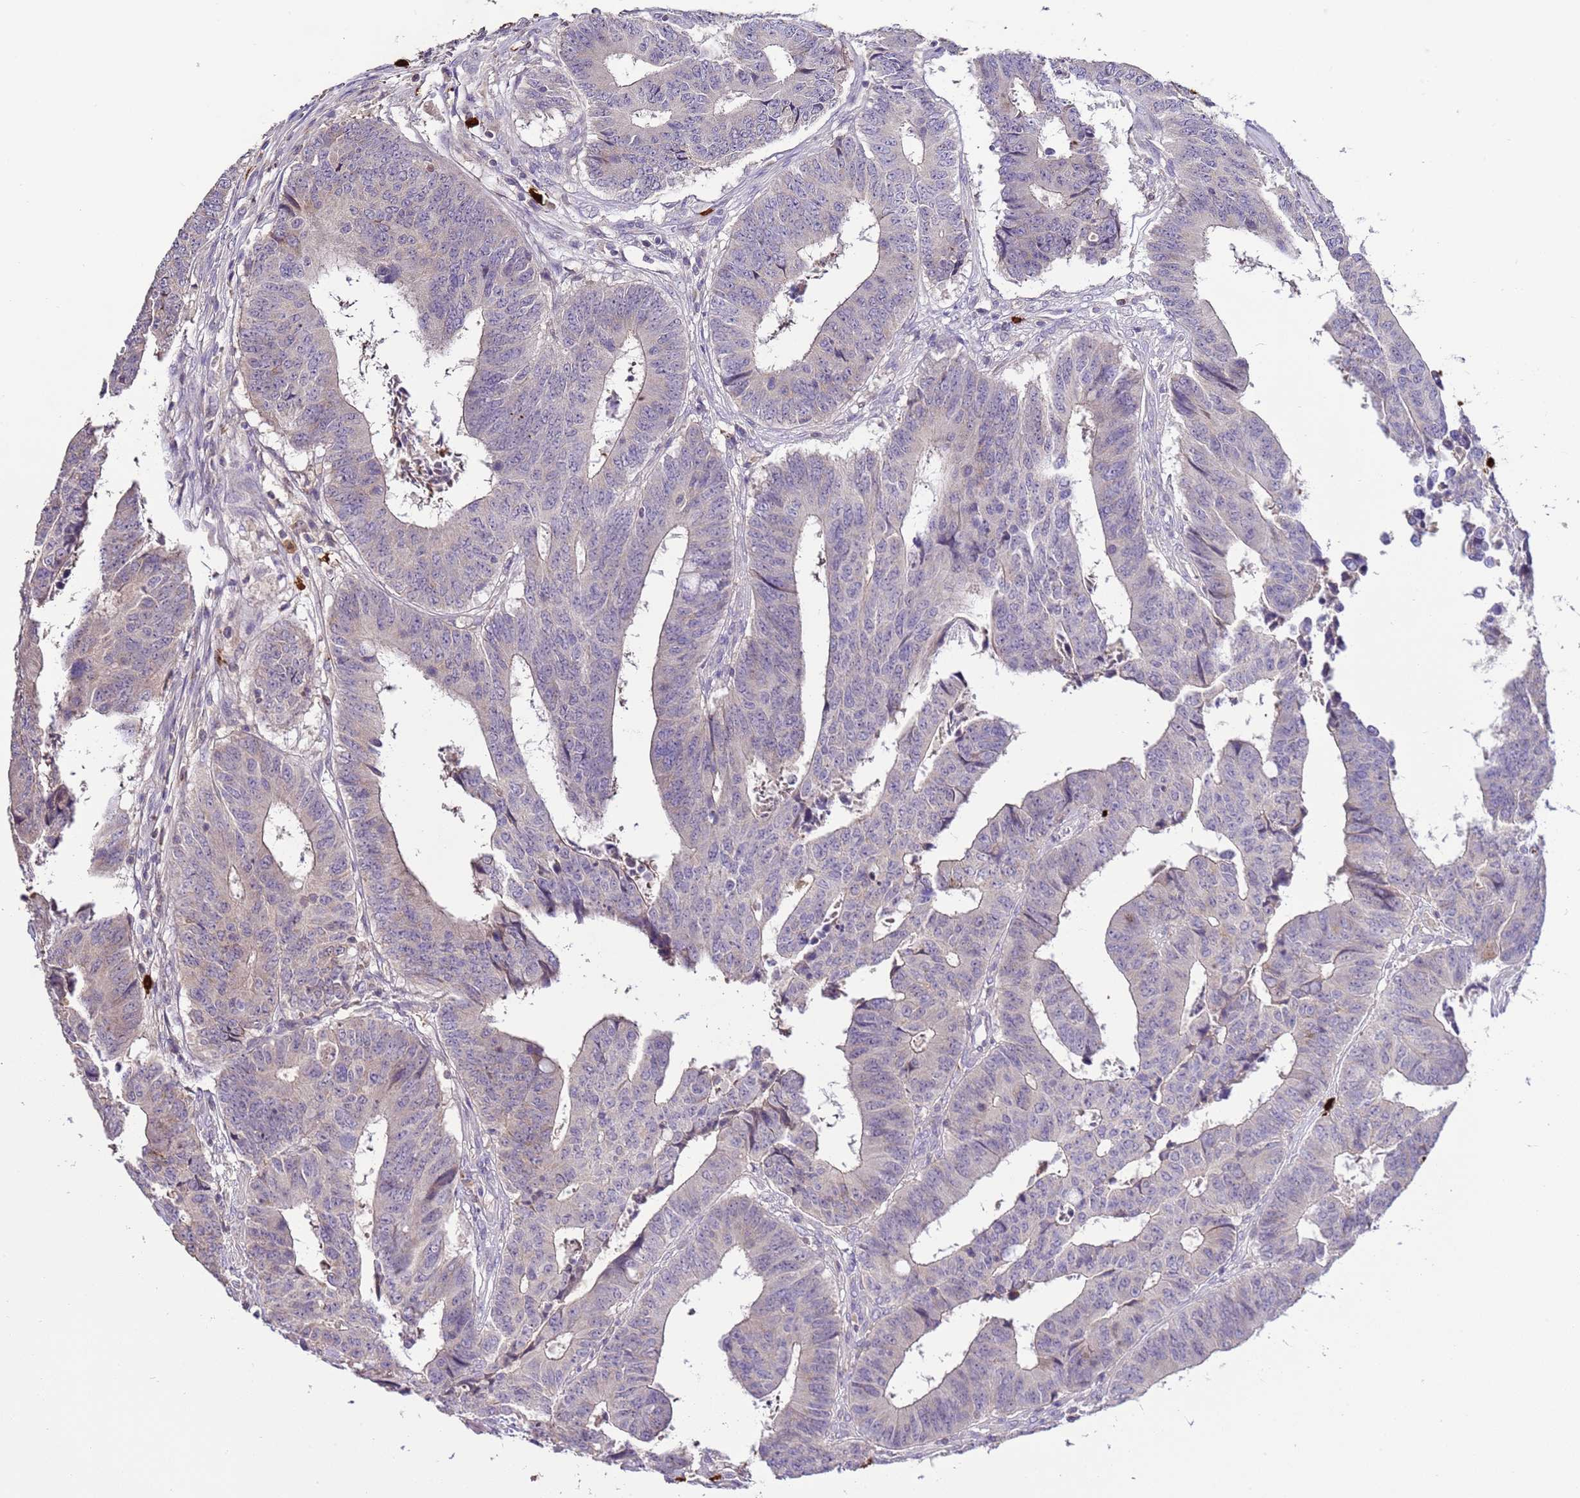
{"staining": {"intensity": "negative", "quantity": "none", "location": "none"}, "tissue": "colorectal cancer", "cell_type": "Tumor cells", "image_type": "cancer", "snomed": [{"axis": "morphology", "description": "Adenocarcinoma, NOS"}, {"axis": "topography", "description": "Rectum"}], "caption": "Immunohistochemistry (IHC) histopathology image of neoplastic tissue: adenocarcinoma (colorectal) stained with DAB displays no significant protein positivity in tumor cells.", "gene": "IL2RG", "patient": {"sex": "male", "age": 84}}